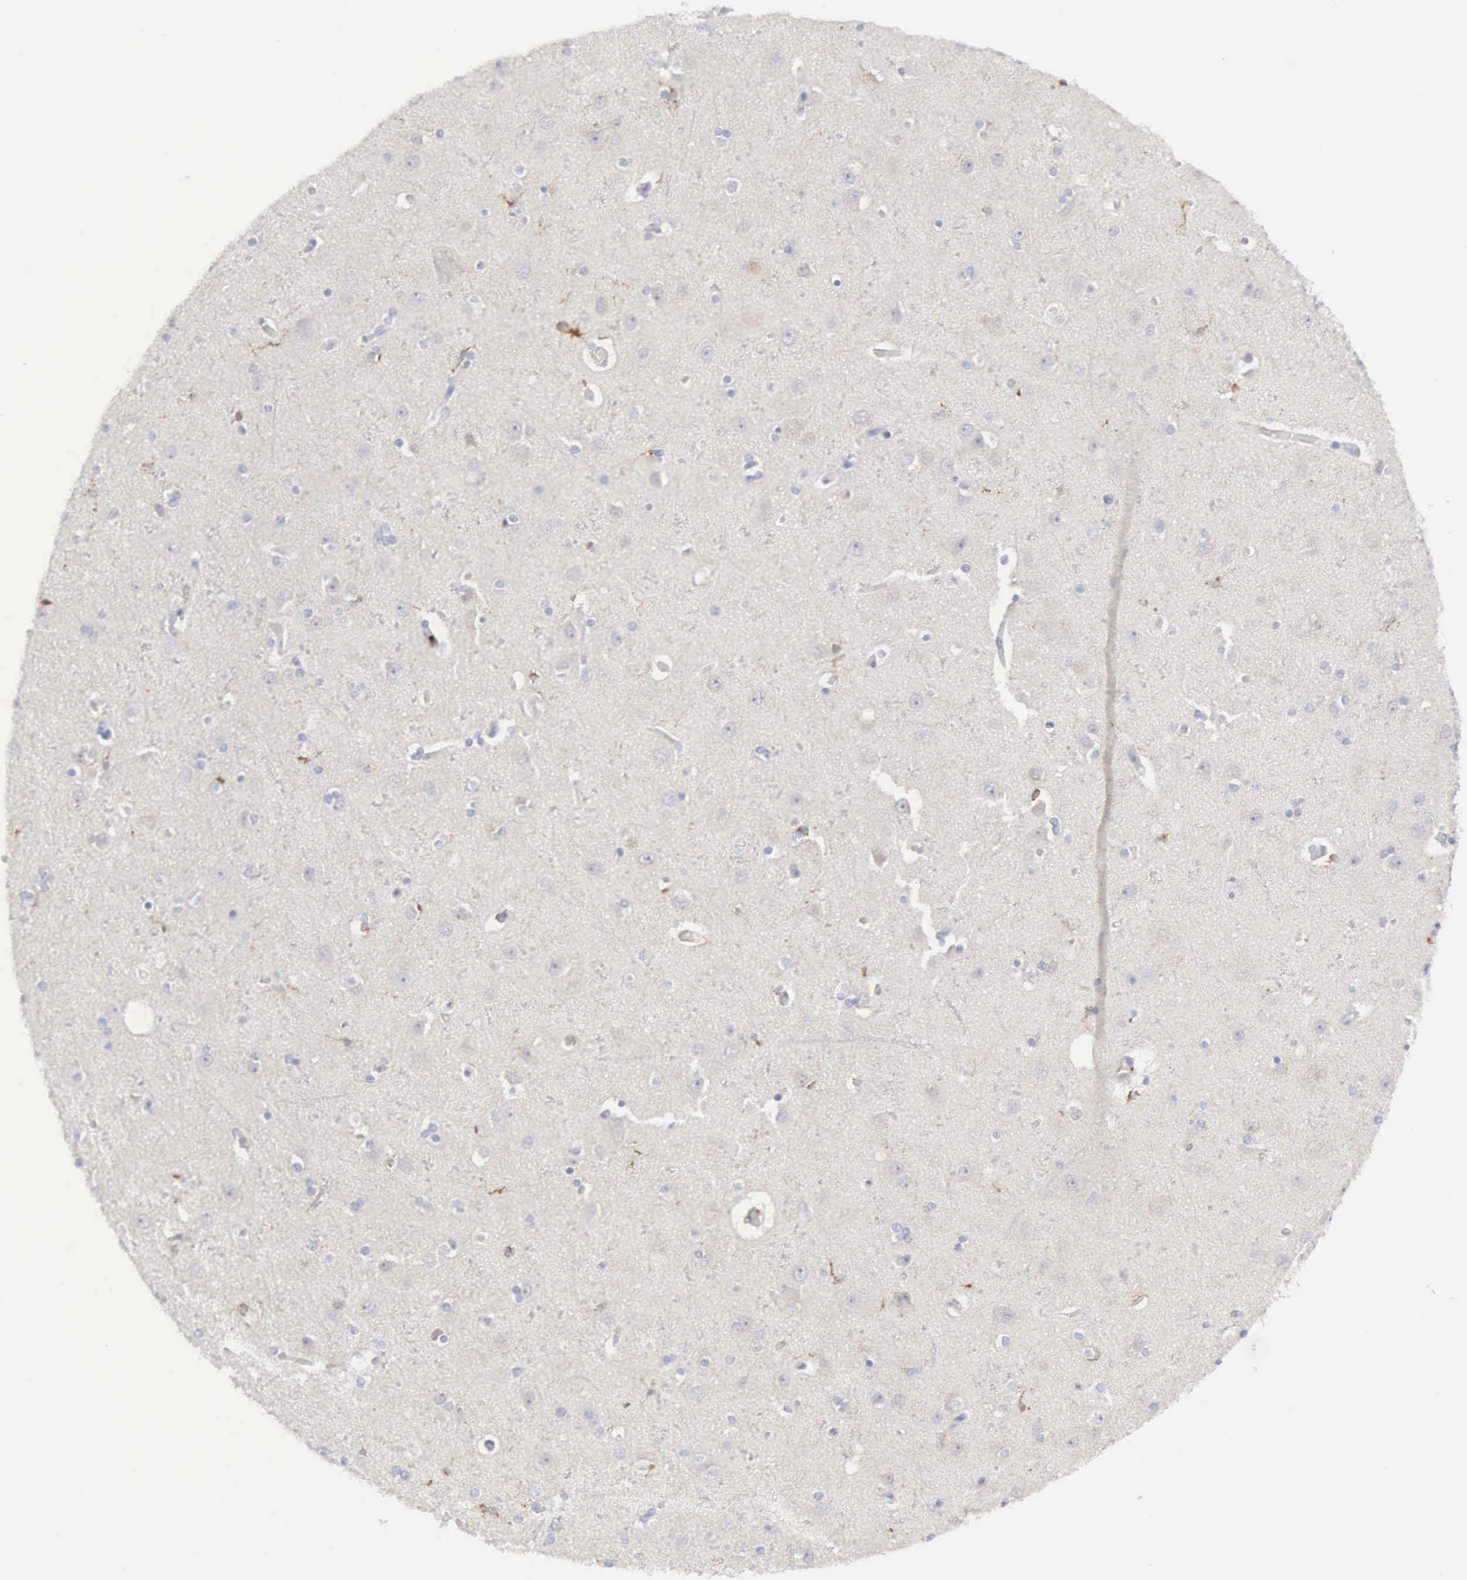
{"staining": {"intensity": "negative", "quantity": "none", "location": "none"}, "tissue": "cerebral cortex", "cell_type": "Endothelial cells", "image_type": "normal", "snomed": [{"axis": "morphology", "description": "Normal tissue, NOS"}, {"axis": "topography", "description": "Cerebral cortex"}], "caption": "This micrograph is of normal cerebral cortex stained with immunohistochemistry to label a protein in brown with the nuclei are counter-stained blue. There is no expression in endothelial cells.", "gene": "ENSG00000285304", "patient": {"sex": "female", "age": 54}}